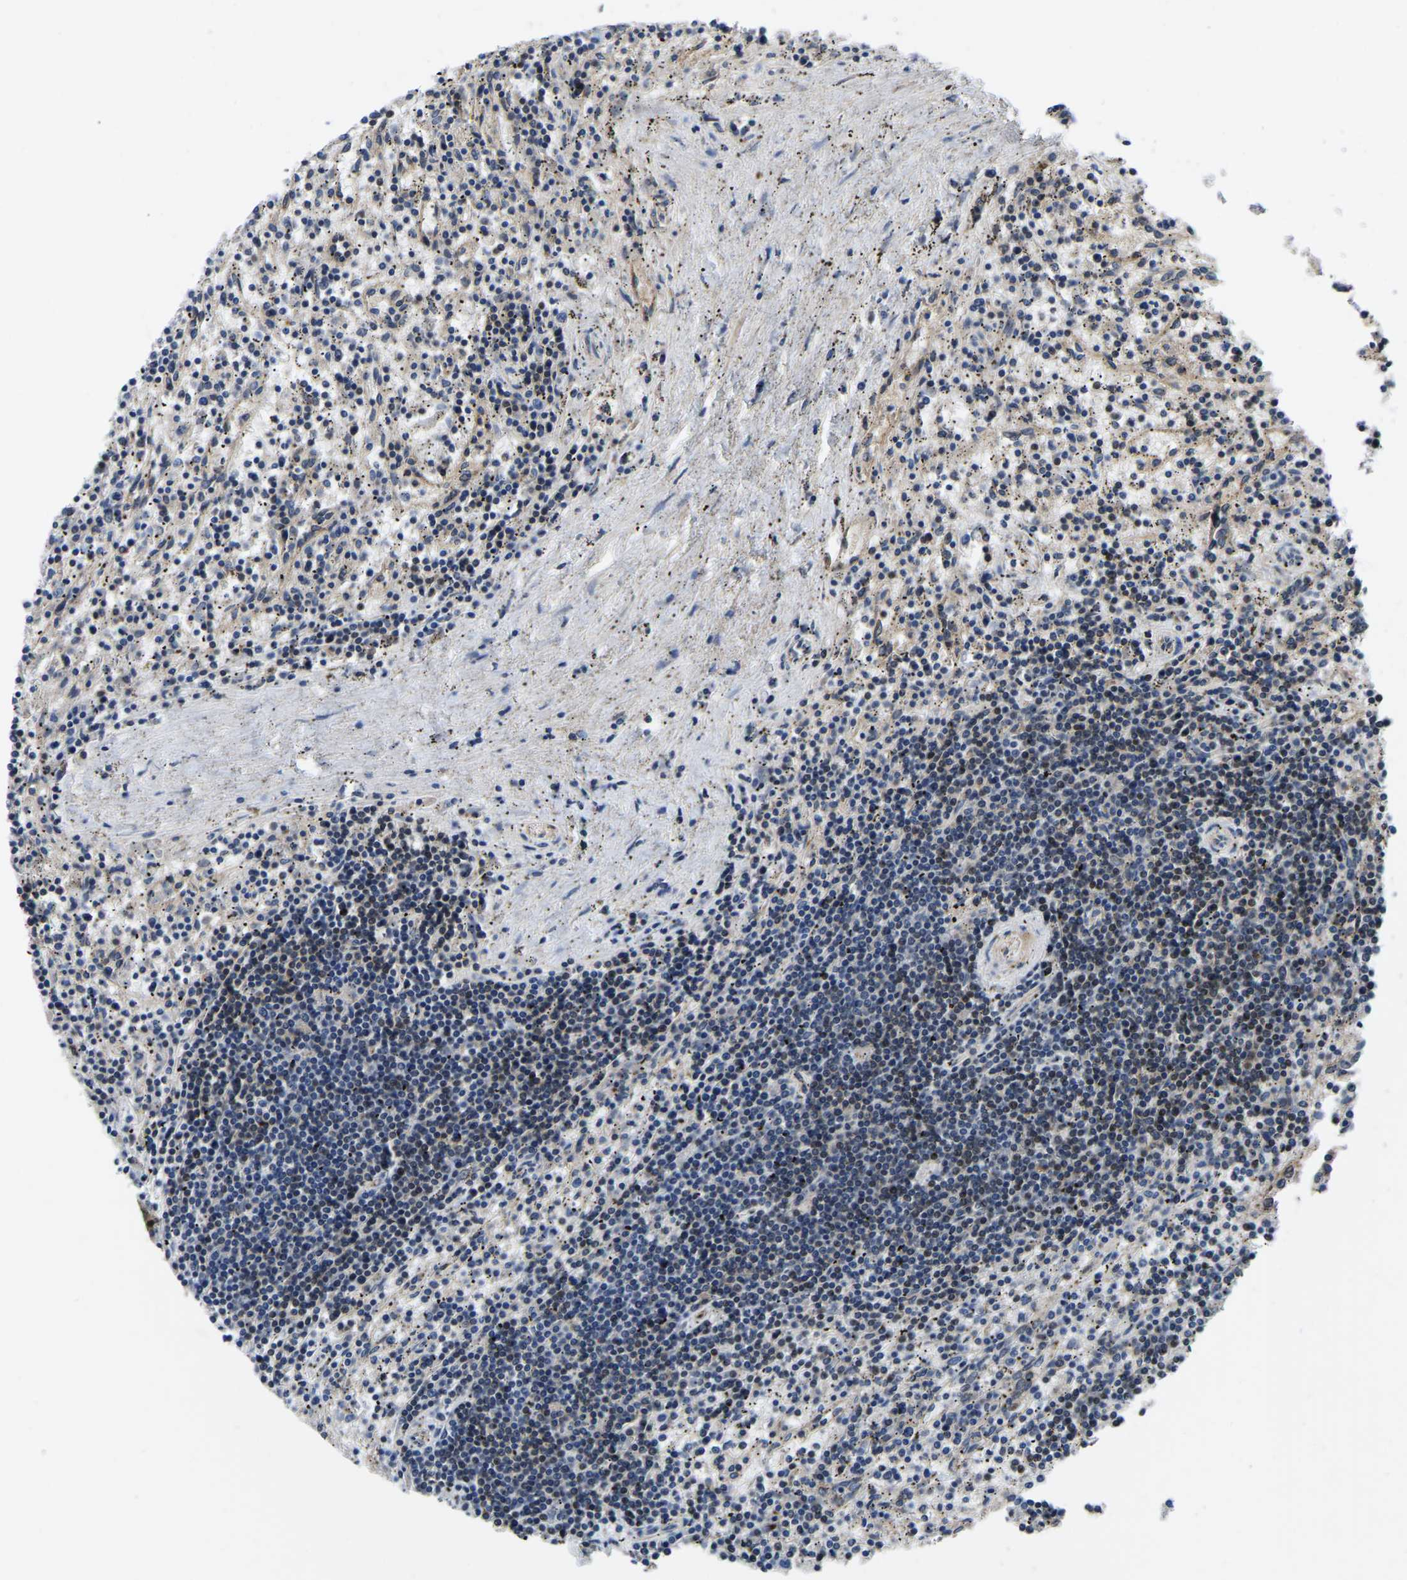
{"staining": {"intensity": "moderate", "quantity": "25%-75%", "location": "nuclear"}, "tissue": "lymphoma", "cell_type": "Tumor cells", "image_type": "cancer", "snomed": [{"axis": "morphology", "description": "Malignant lymphoma, non-Hodgkin's type, Low grade"}, {"axis": "topography", "description": "Spleen"}], "caption": "Human lymphoma stained with a brown dye exhibits moderate nuclear positive expression in about 25%-75% of tumor cells.", "gene": "DFFA", "patient": {"sex": "male", "age": 76}}